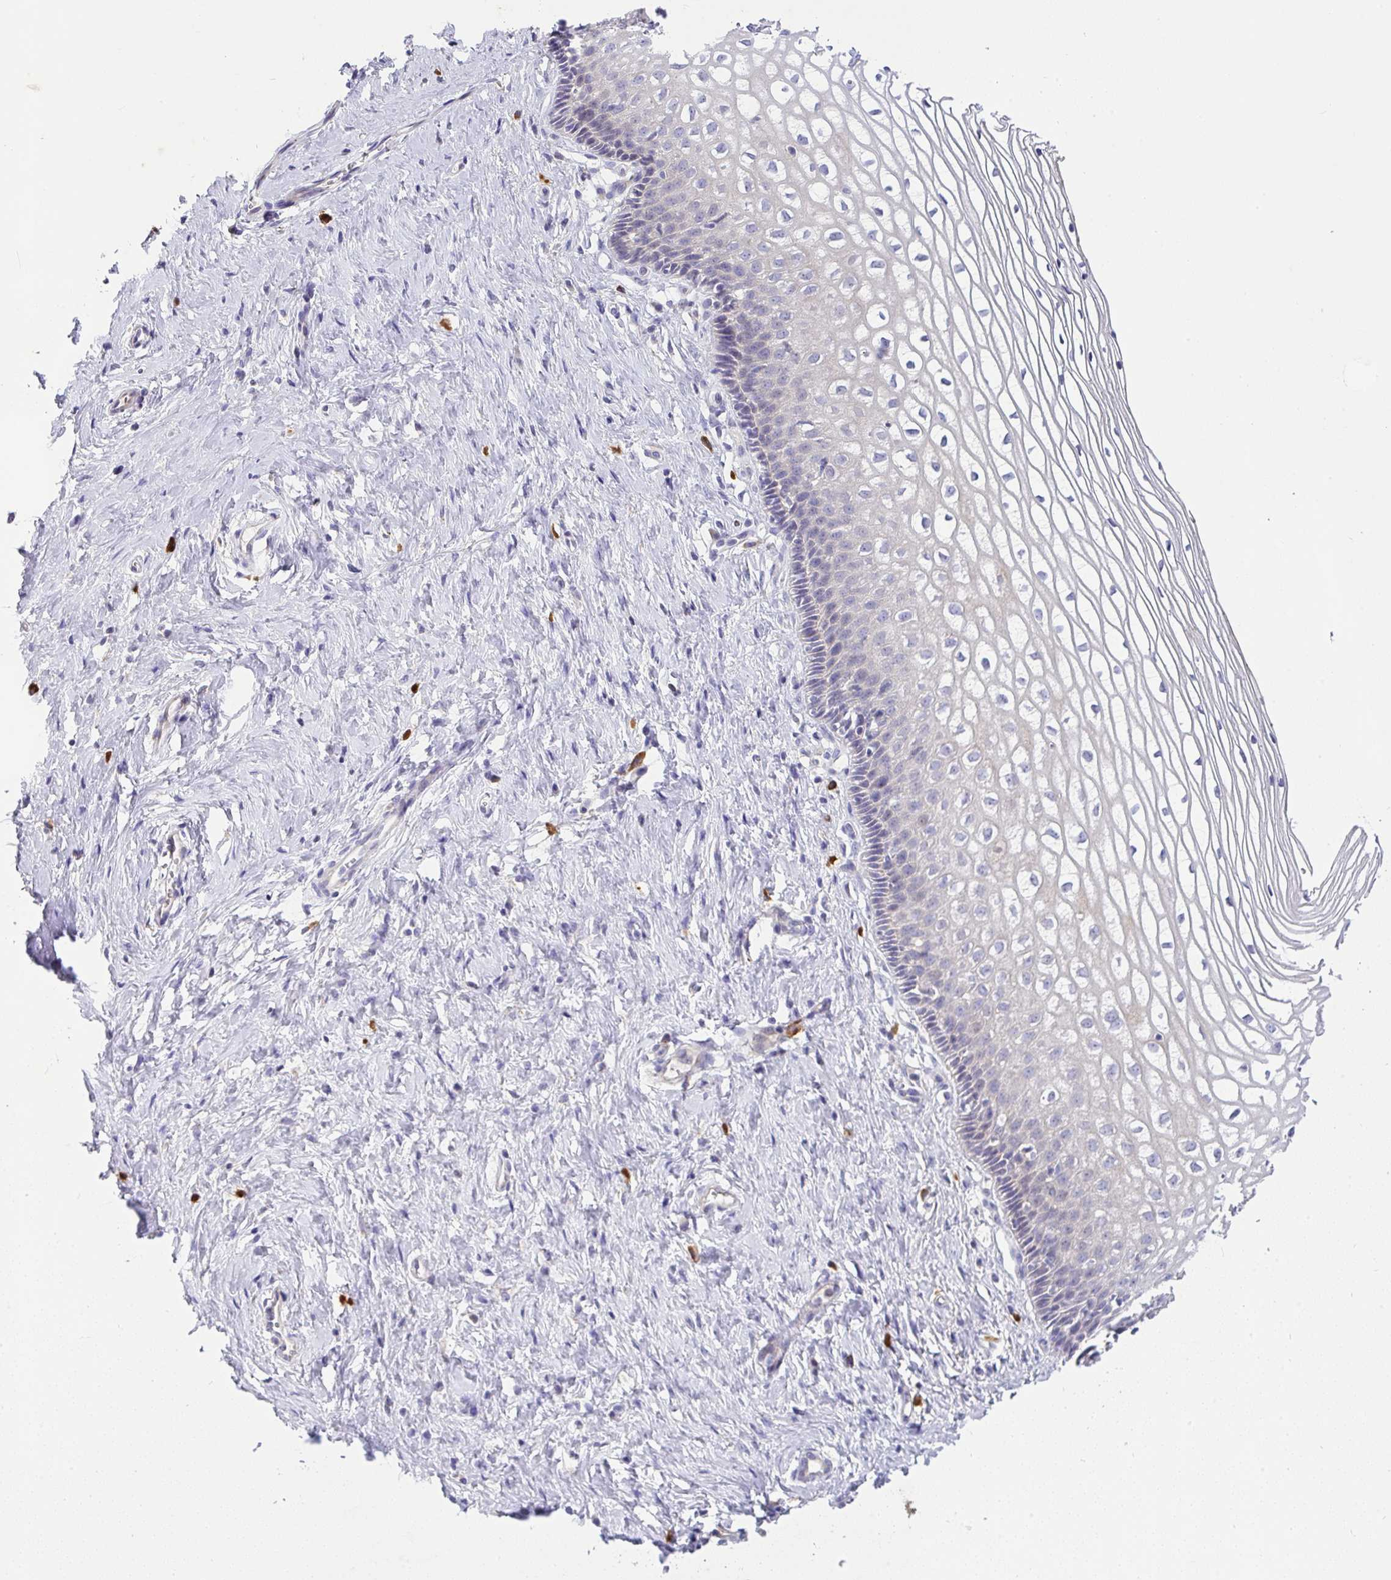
{"staining": {"intensity": "negative", "quantity": "none", "location": "none"}, "tissue": "cervix", "cell_type": "Glandular cells", "image_type": "normal", "snomed": [{"axis": "morphology", "description": "Normal tissue, NOS"}, {"axis": "topography", "description": "Cervix"}], "caption": "DAB (3,3'-diaminobenzidine) immunohistochemical staining of normal cervix exhibits no significant expression in glandular cells. (Stains: DAB (3,3'-diaminobenzidine) IHC with hematoxylin counter stain, Microscopy: brightfield microscopy at high magnification).", "gene": "EPN3", "patient": {"sex": "female", "age": 36}}